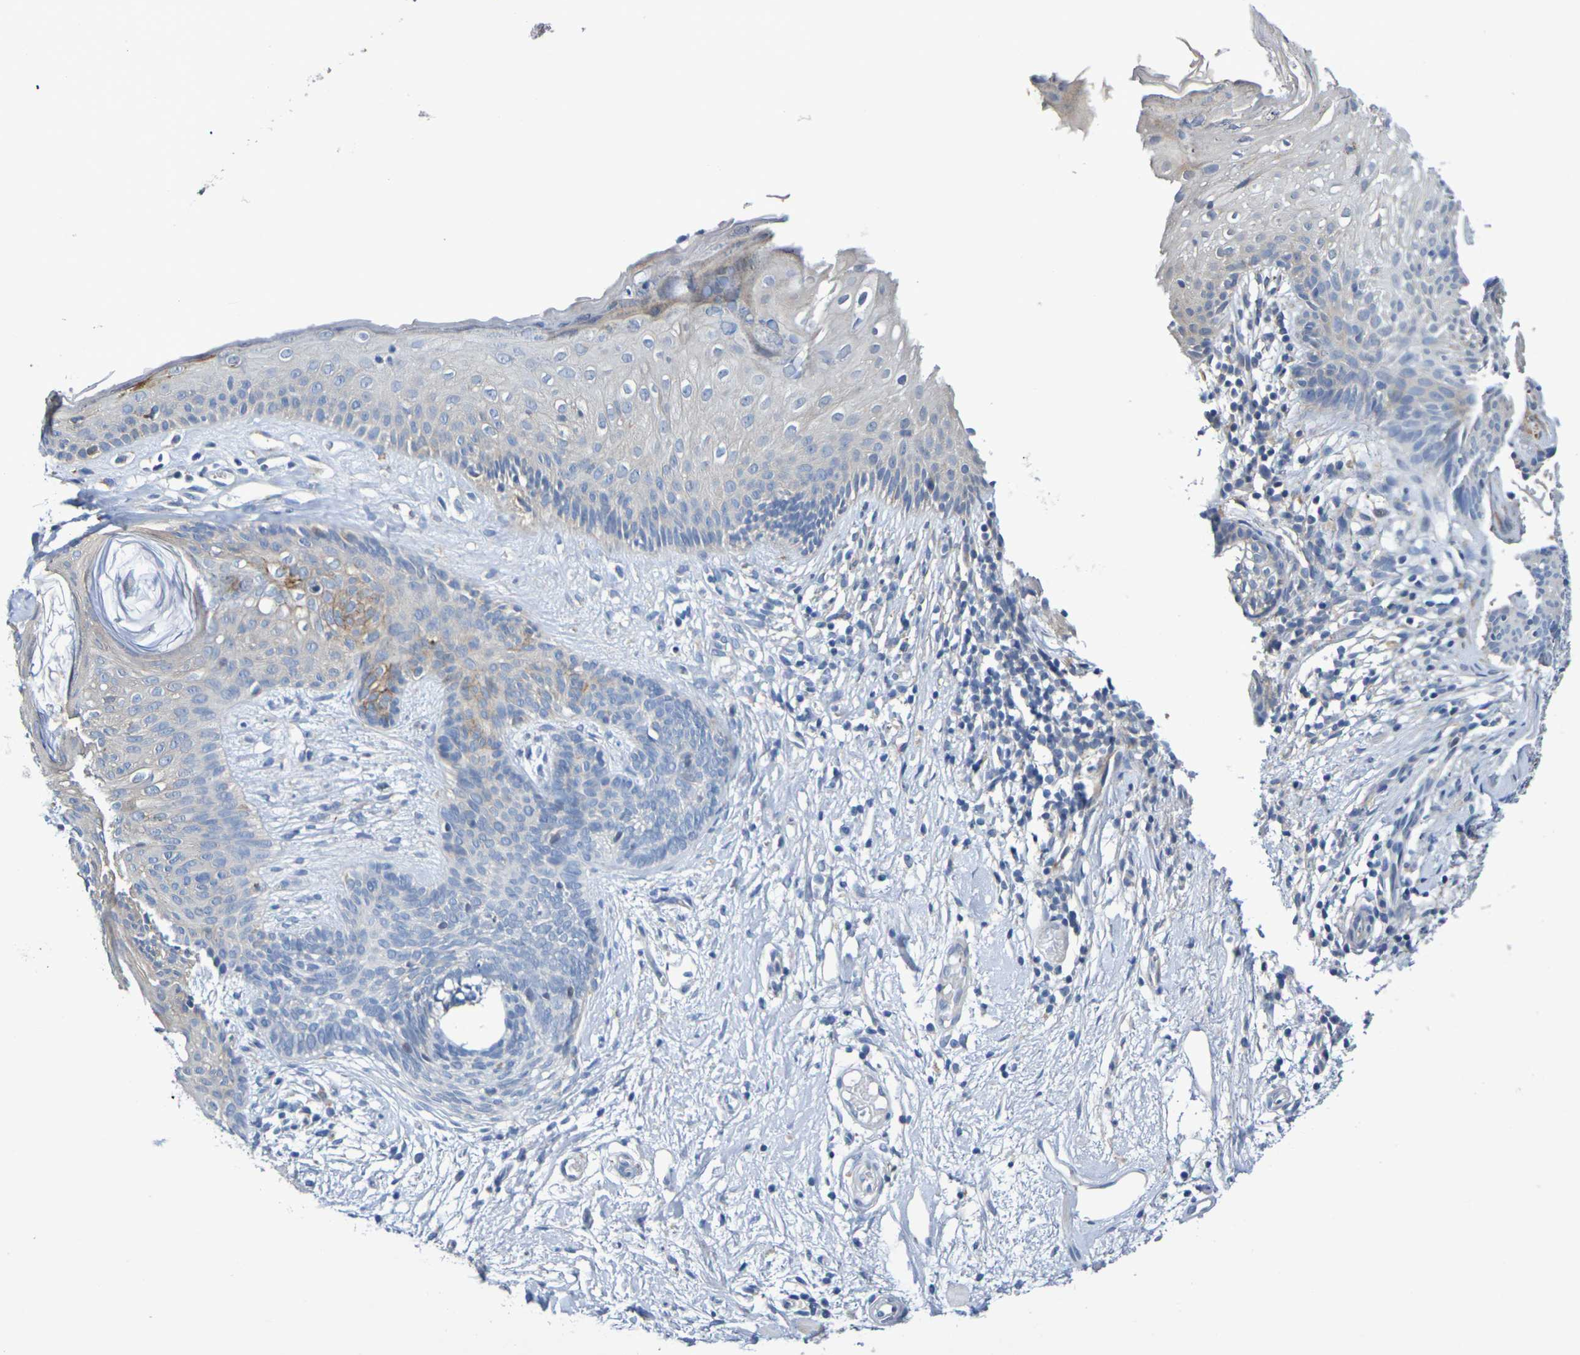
{"staining": {"intensity": "moderate", "quantity": "<25%", "location": "cytoplasmic/membranous"}, "tissue": "skin cancer", "cell_type": "Tumor cells", "image_type": "cancer", "snomed": [{"axis": "morphology", "description": "Developmental malformation"}, {"axis": "morphology", "description": "Basal cell carcinoma"}, {"axis": "topography", "description": "Skin"}], "caption": "Skin basal cell carcinoma stained with a brown dye displays moderate cytoplasmic/membranous positive positivity in about <25% of tumor cells.", "gene": "SDC4", "patient": {"sex": "female", "age": 62}}